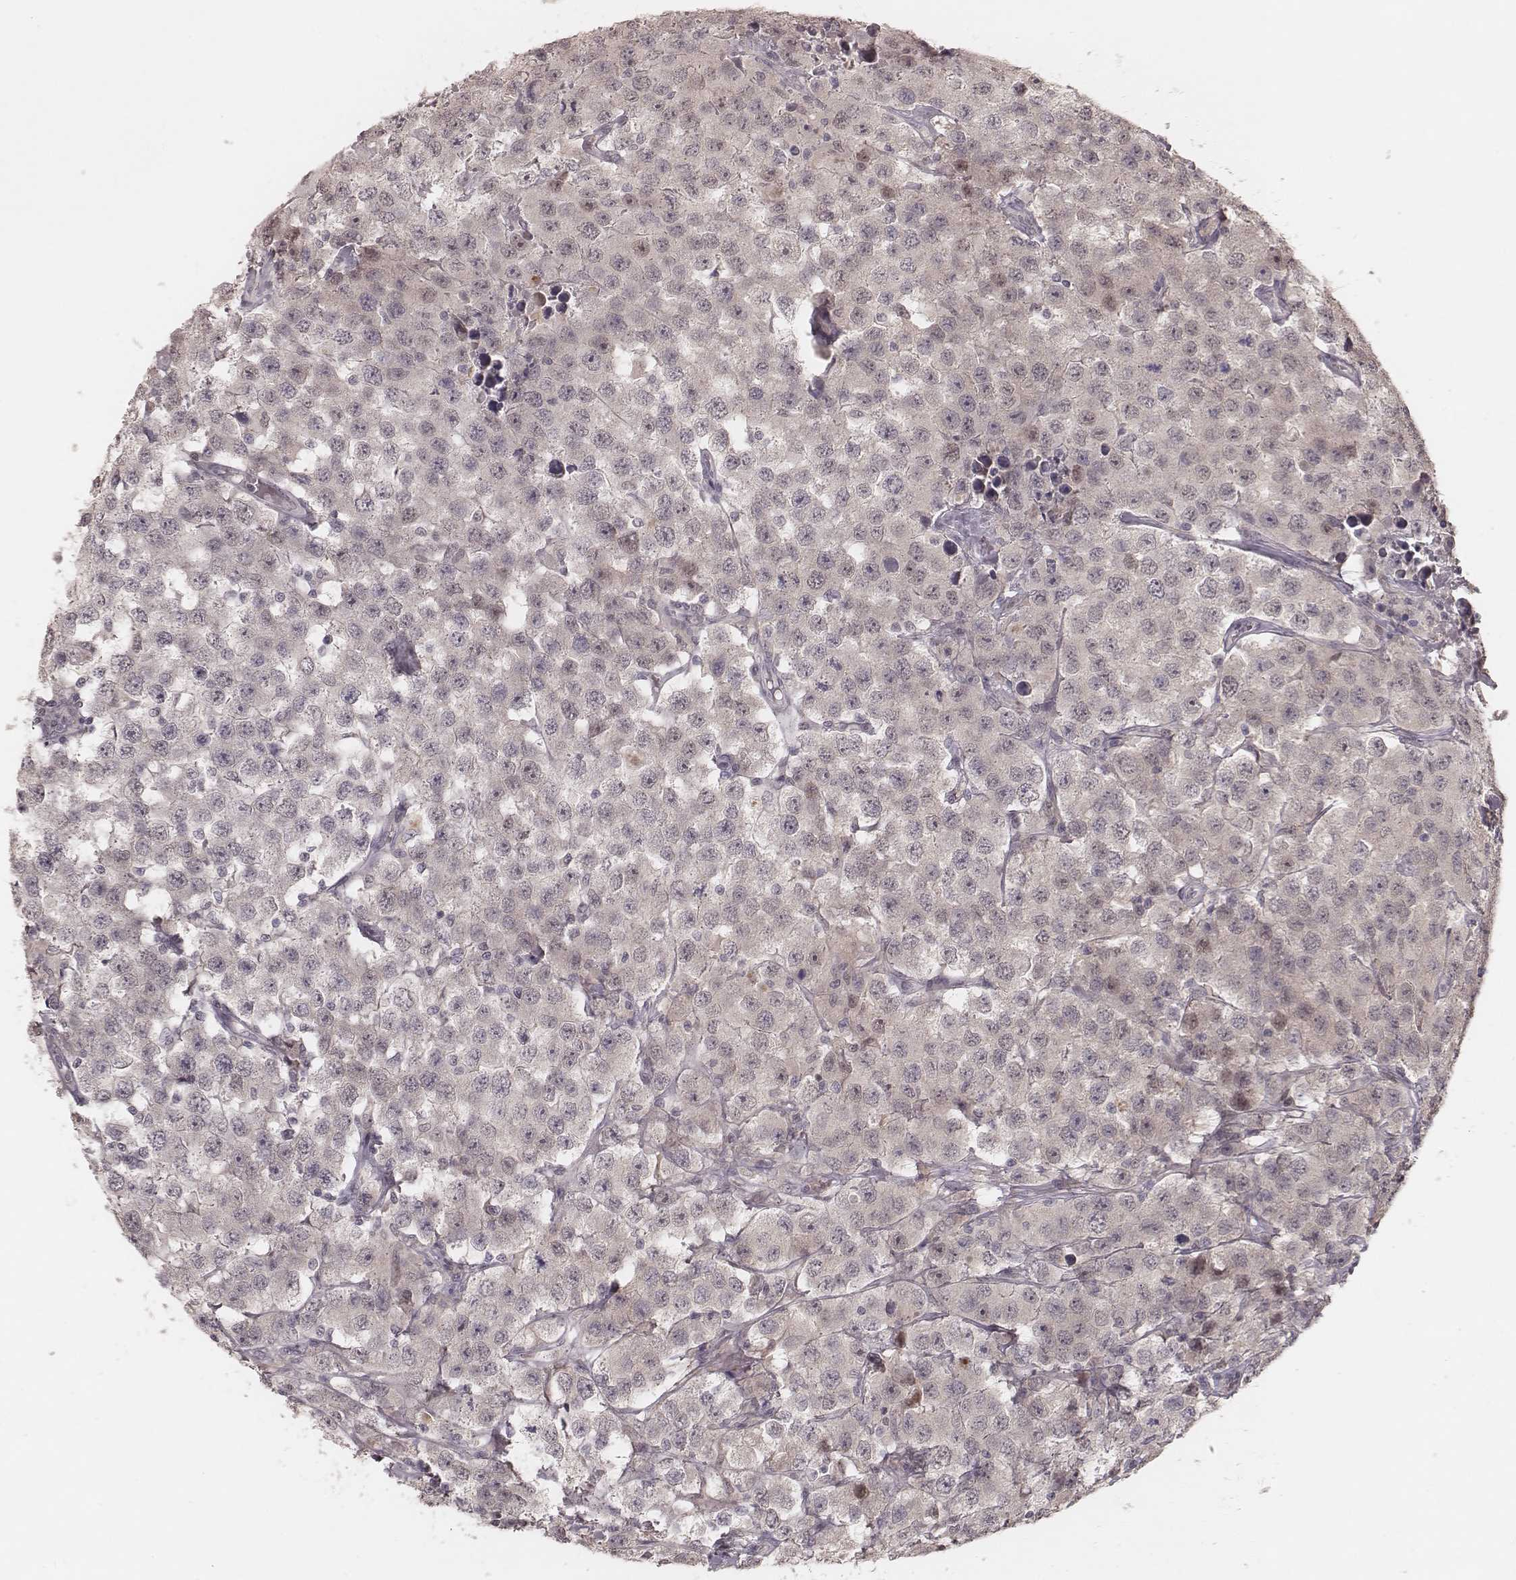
{"staining": {"intensity": "negative", "quantity": "none", "location": "none"}, "tissue": "testis cancer", "cell_type": "Tumor cells", "image_type": "cancer", "snomed": [{"axis": "morphology", "description": "Seminoma, NOS"}, {"axis": "topography", "description": "Testis"}], "caption": "DAB (3,3'-diaminobenzidine) immunohistochemical staining of seminoma (testis) displays no significant staining in tumor cells. (Immunohistochemistry (ihc), brightfield microscopy, high magnification).", "gene": "FAM13B", "patient": {"sex": "male", "age": 52}}